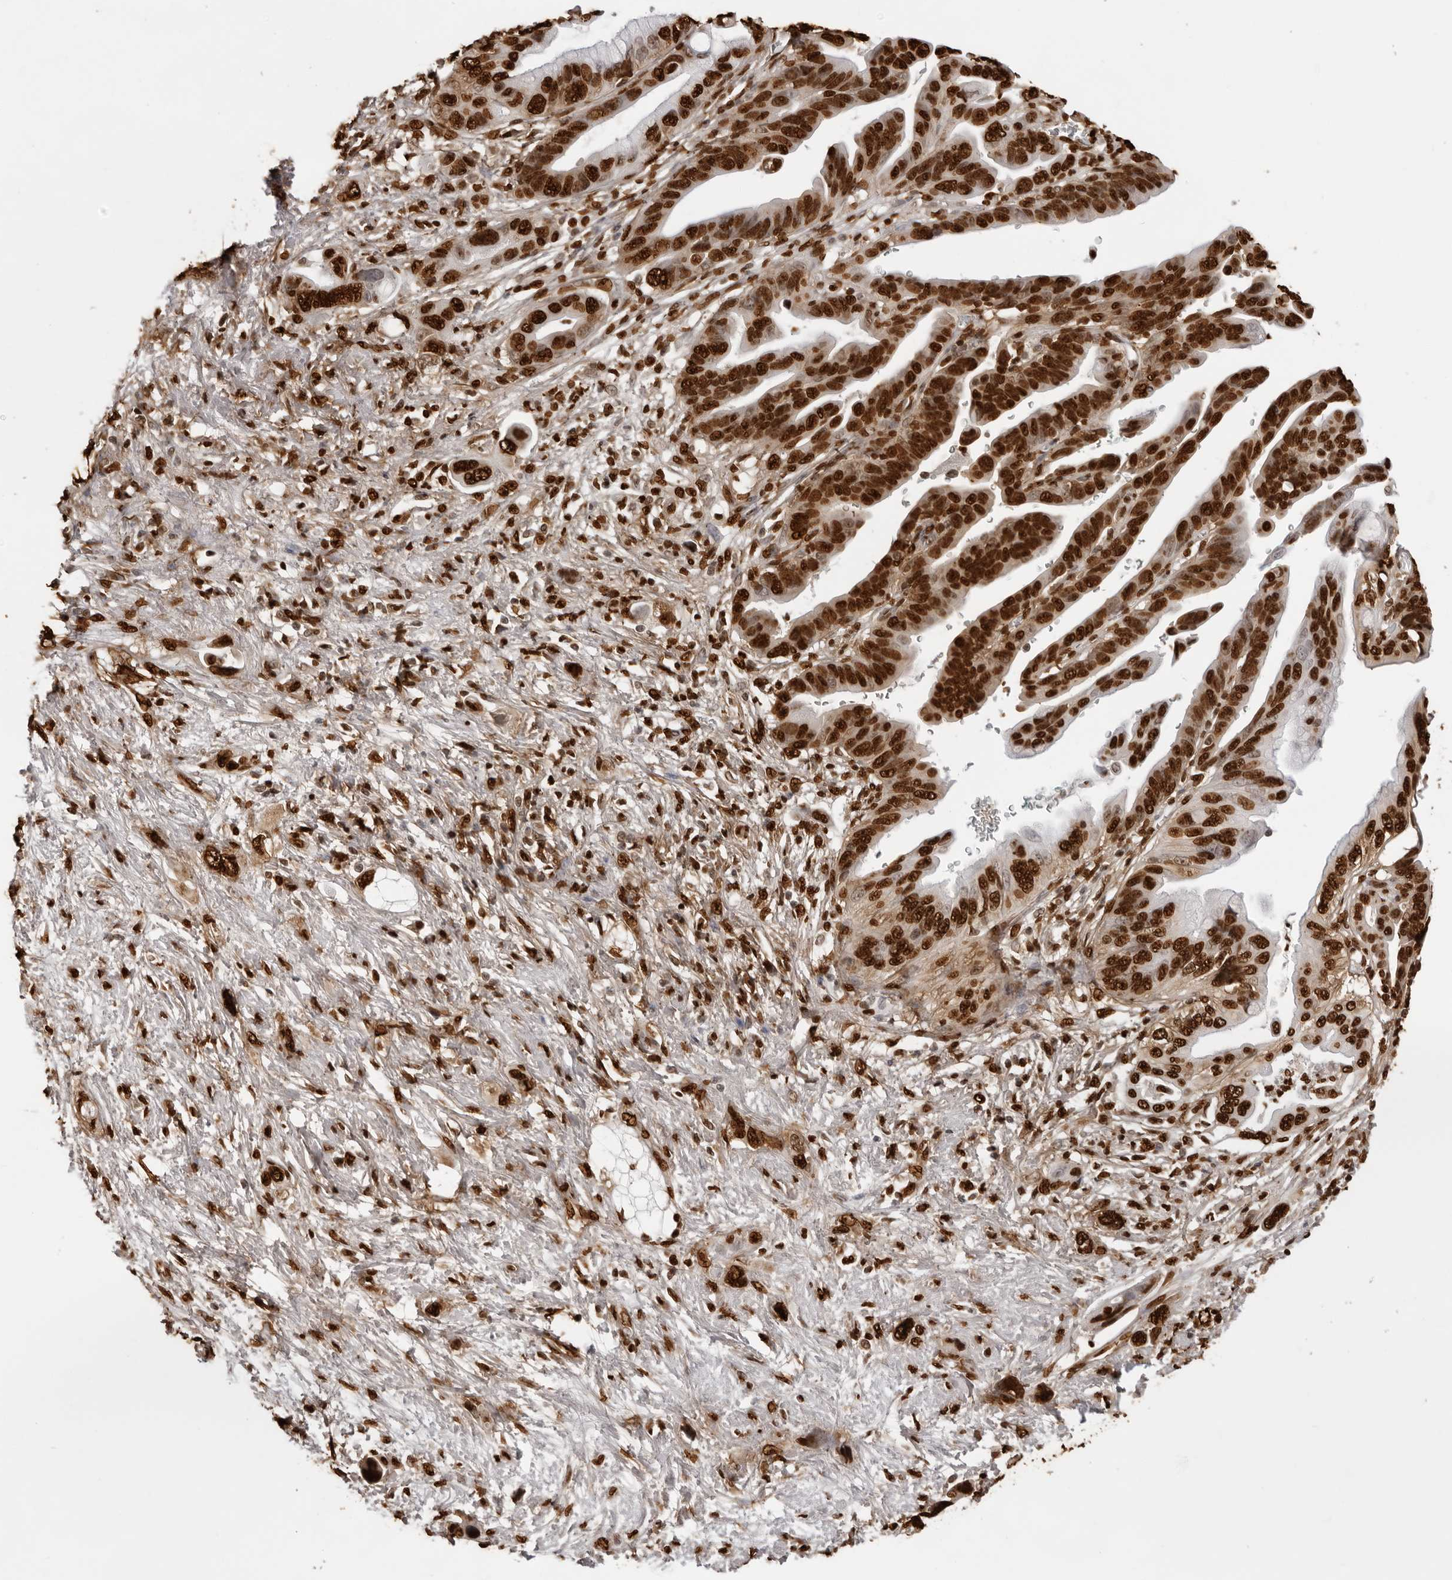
{"staining": {"intensity": "strong", "quantity": ">75%", "location": "nuclear"}, "tissue": "pancreatic cancer", "cell_type": "Tumor cells", "image_type": "cancer", "snomed": [{"axis": "morphology", "description": "Adenocarcinoma, NOS"}, {"axis": "topography", "description": "Pancreas"}], "caption": "This micrograph demonstrates immunohistochemistry (IHC) staining of human pancreatic cancer (adenocarcinoma), with high strong nuclear positivity in approximately >75% of tumor cells.", "gene": "ZFP91", "patient": {"sex": "female", "age": 72}}